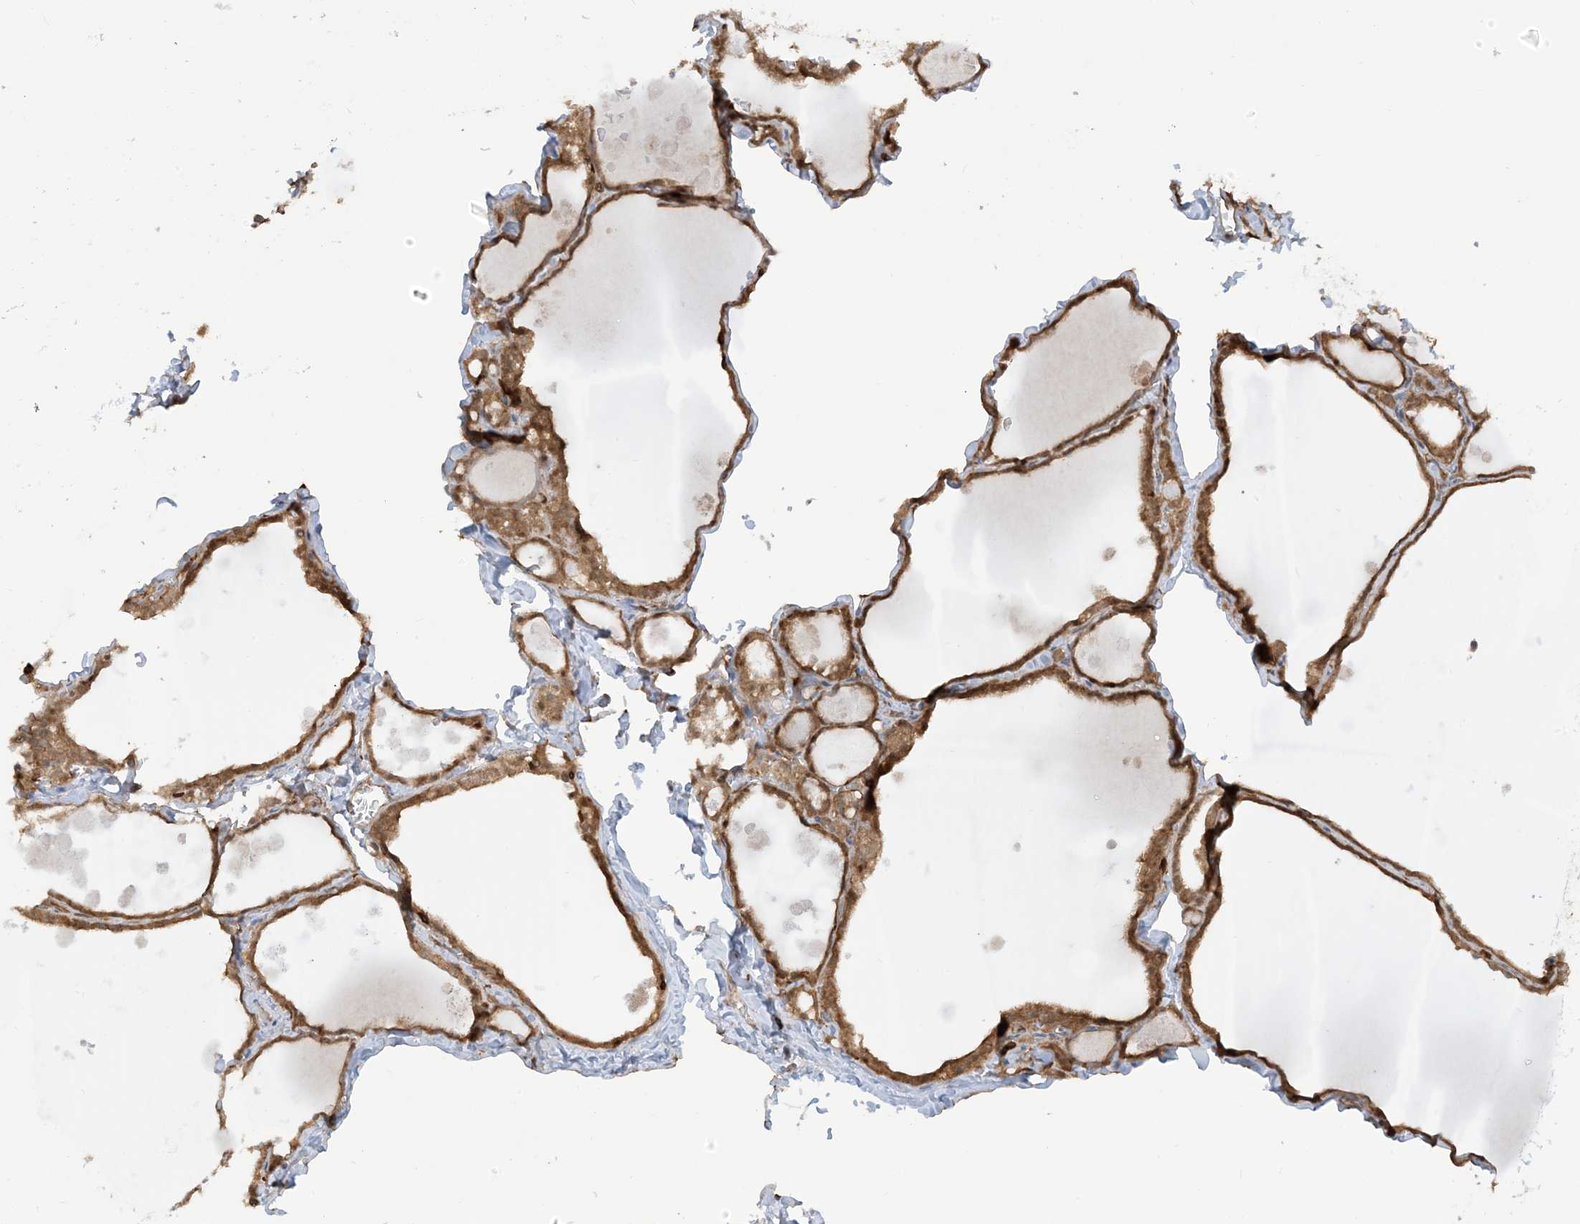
{"staining": {"intensity": "moderate", "quantity": ">75%", "location": "cytoplasmic/membranous"}, "tissue": "thyroid gland", "cell_type": "Glandular cells", "image_type": "normal", "snomed": [{"axis": "morphology", "description": "Normal tissue, NOS"}, {"axis": "topography", "description": "Thyroid gland"}], "caption": "Unremarkable thyroid gland was stained to show a protein in brown. There is medium levels of moderate cytoplasmic/membranous staining in about >75% of glandular cells. The staining is performed using DAB (3,3'-diaminobenzidine) brown chromogen to label protein expression. The nuclei are counter-stained blue using hematoxylin.", "gene": "CAPZB", "patient": {"sex": "male", "age": 56}}